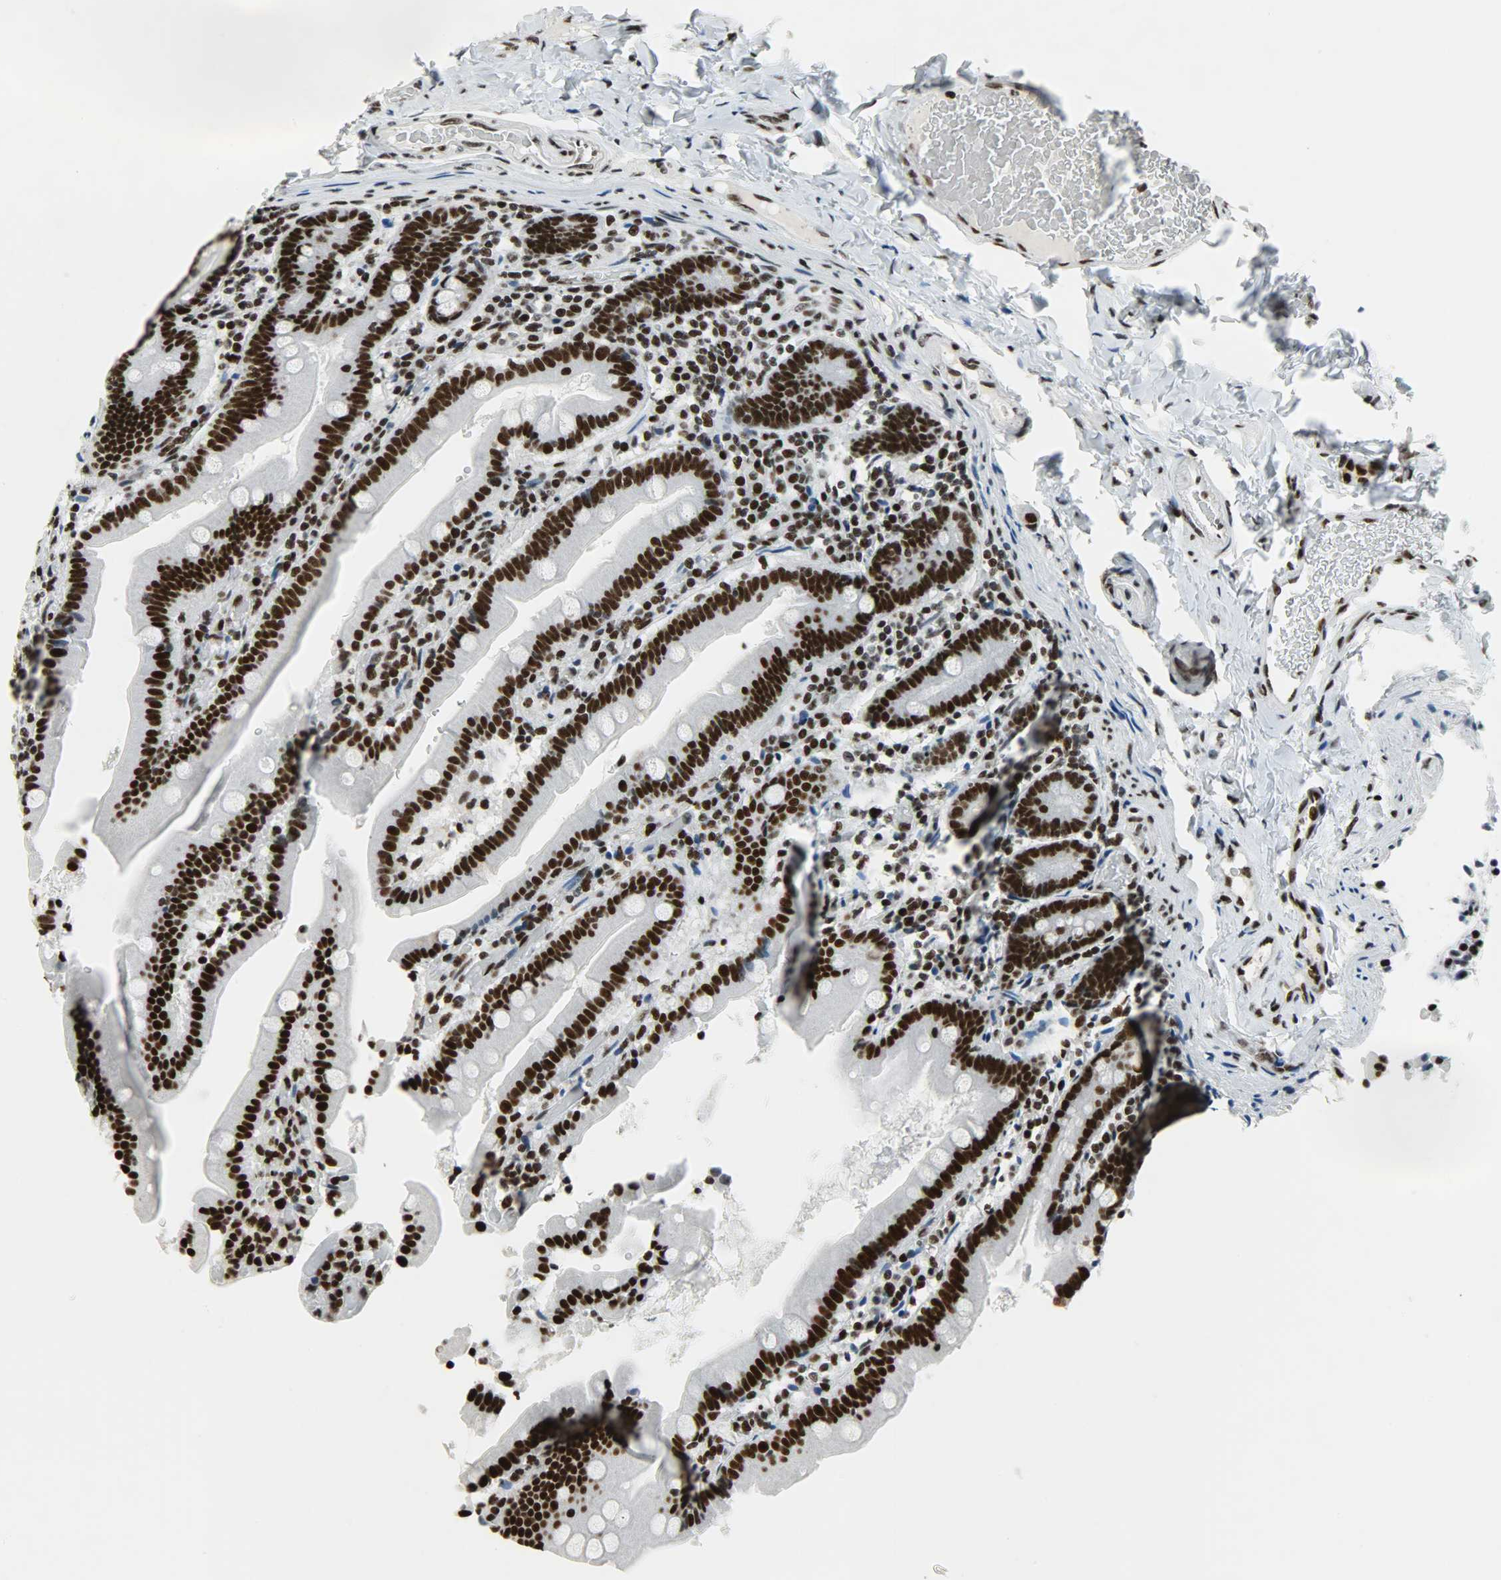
{"staining": {"intensity": "strong", "quantity": ">75%", "location": "nuclear"}, "tissue": "duodenum", "cell_type": "Glandular cells", "image_type": "normal", "snomed": [{"axis": "morphology", "description": "Normal tissue, NOS"}, {"axis": "topography", "description": "Duodenum"}], "caption": "Unremarkable duodenum was stained to show a protein in brown. There is high levels of strong nuclear staining in about >75% of glandular cells.", "gene": "SNRPA", "patient": {"sex": "female", "age": 53}}